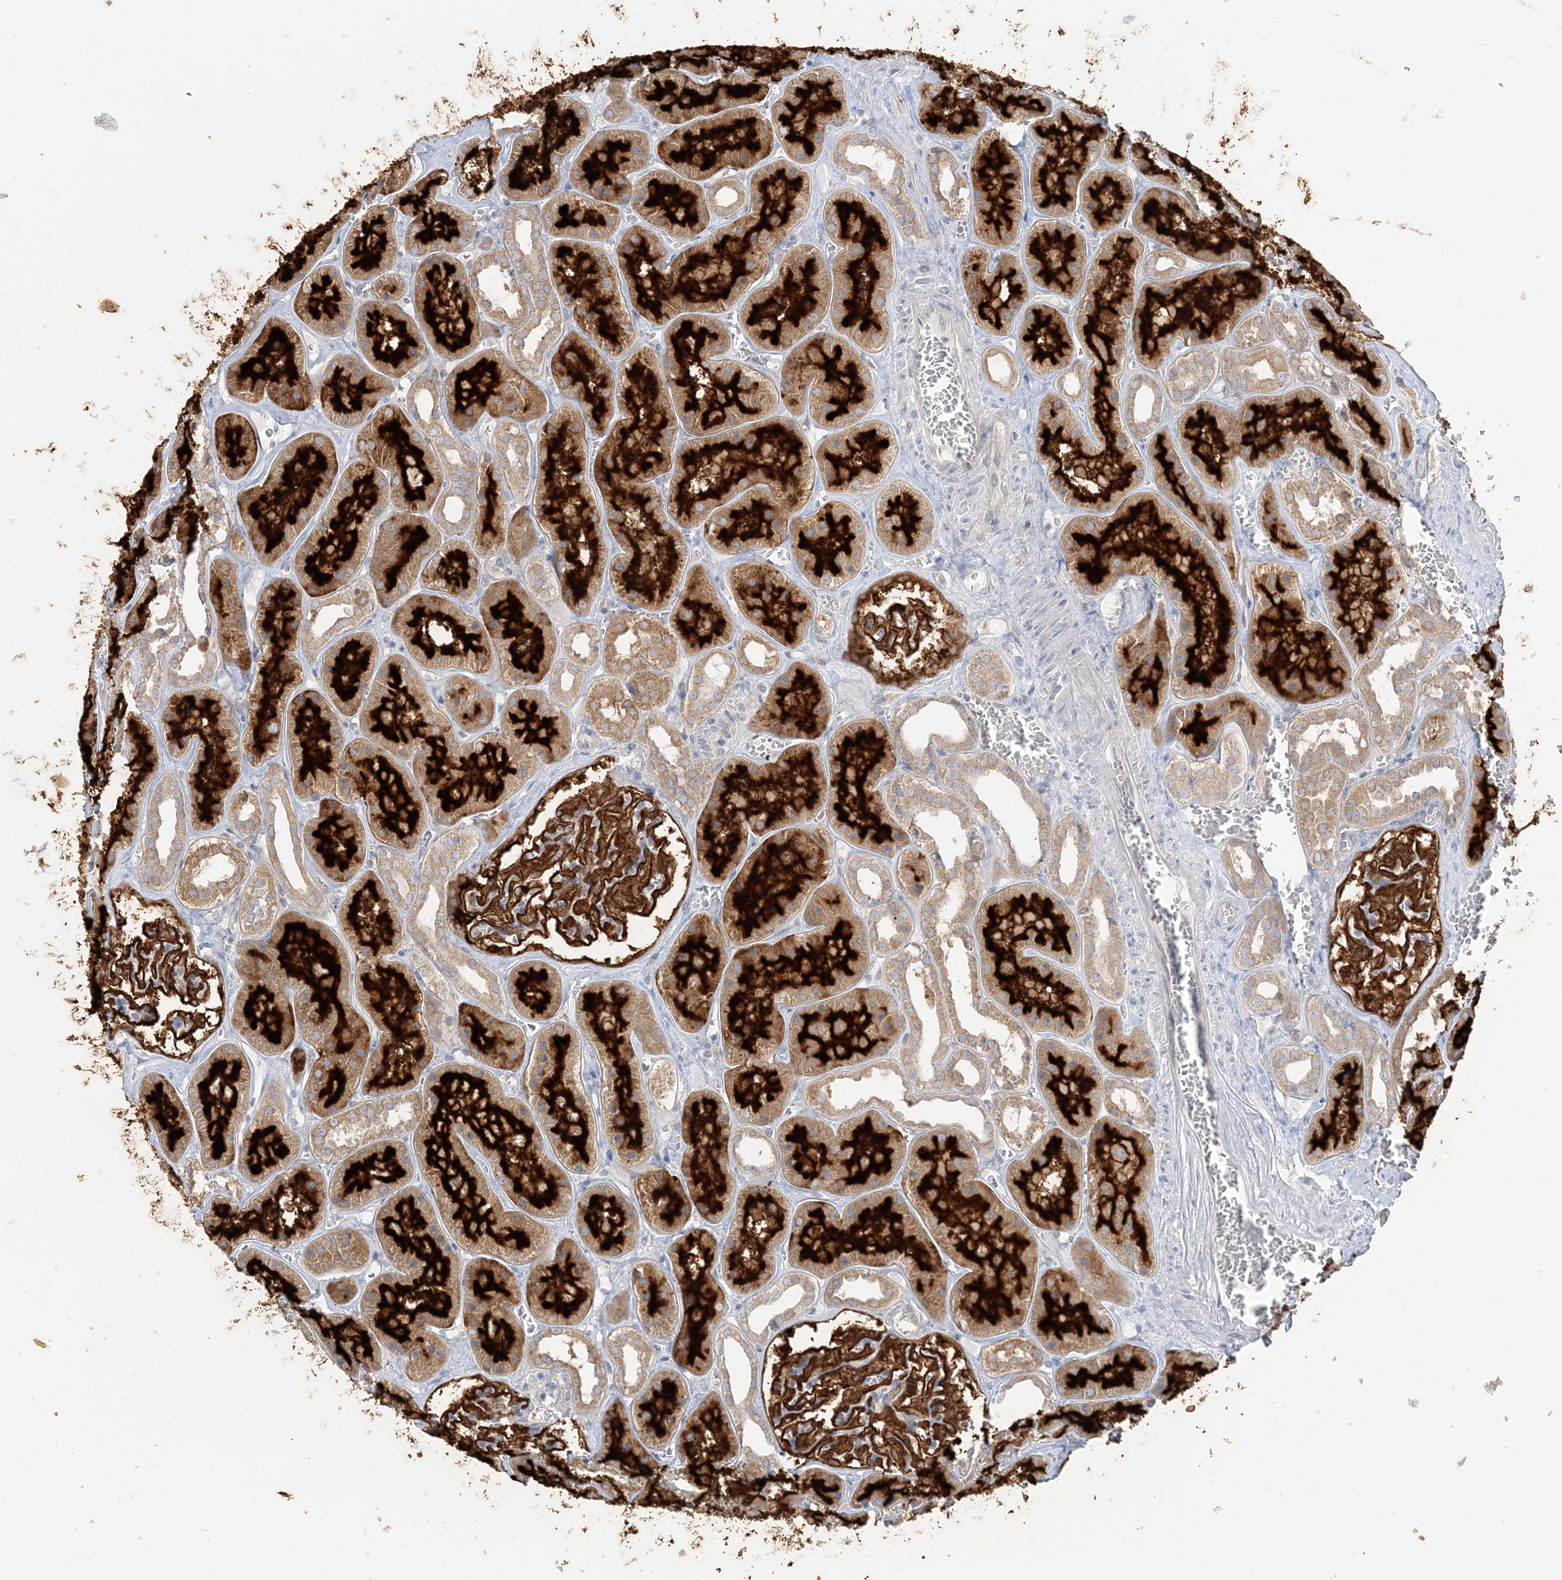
{"staining": {"intensity": "strong", "quantity": ">75%", "location": "cytoplasmic/membranous"}, "tissue": "kidney", "cell_type": "Cells in glomeruli", "image_type": "normal", "snomed": [{"axis": "morphology", "description": "Normal tissue, NOS"}, {"axis": "topography", "description": "Kidney"}], "caption": "Immunohistochemistry (IHC) (DAB (3,3'-diaminobenzidine)) staining of normal kidney reveals strong cytoplasmic/membranous protein expression in about >75% of cells in glomeruli. (brown staining indicates protein expression, while blue staining denotes nuclei).", "gene": "TBC1D5", "patient": {"sex": "female", "age": 41}}